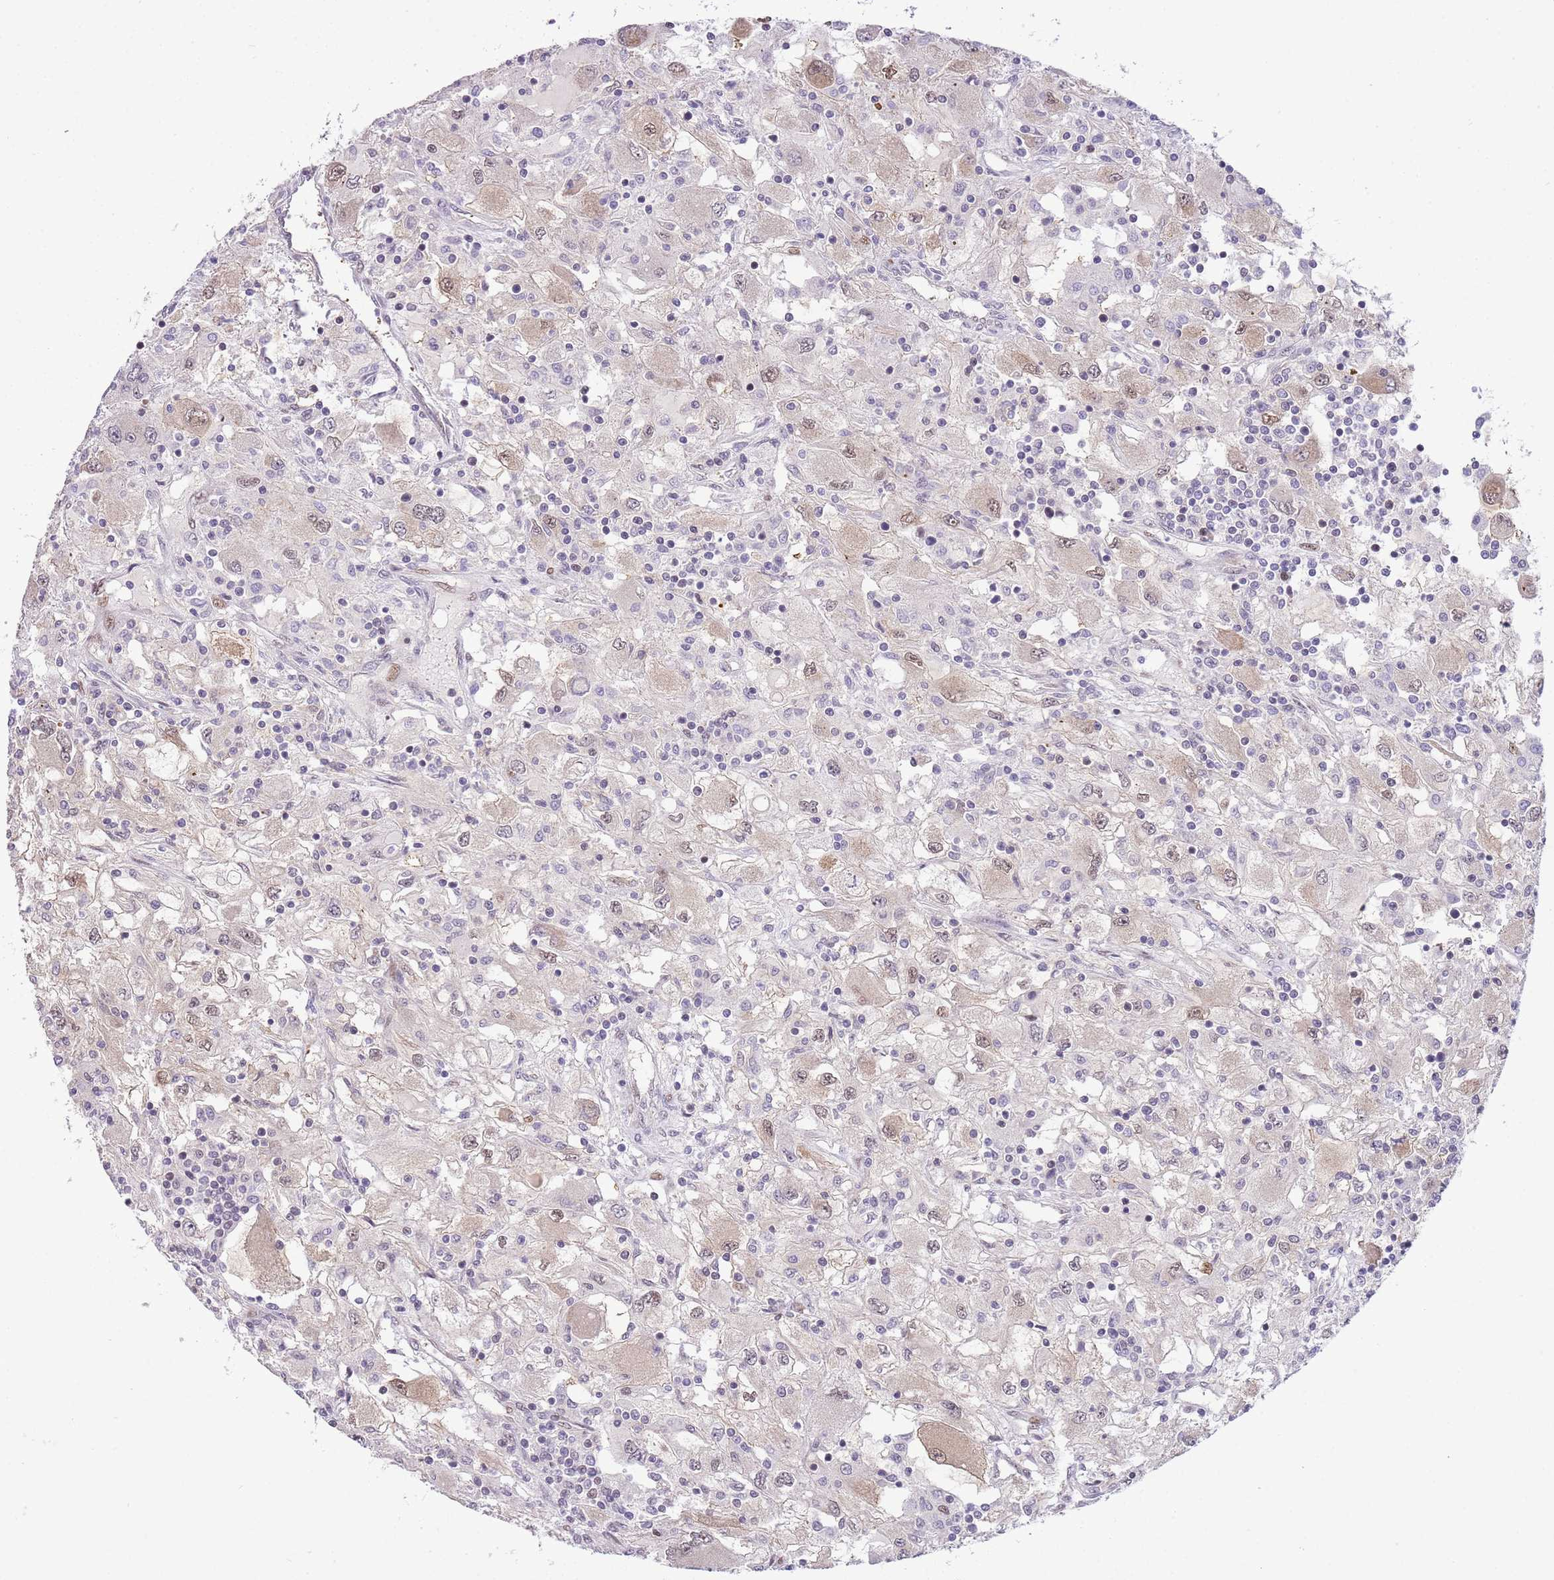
{"staining": {"intensity": "moderate", "quantity": "<25%", "location": "cytoplasmic/membranous,nuclear"}, "tissue": "renal cancer", "cell_type": "Tumor cells", "image_type": "cancer", "snomed": [{"axis": "morphology", "description": "Adenocarcinoma, NOS"}, {"axis": "topography", "description": "Kidney"}], "caption": "Protein staining of renal cancer (adenocarcinoma) tissue shows moderate cytoplasmic/membranous and nuclear expression in about <25% of tumor cells.", "gene": "RFK", "patient": {"sex": "female", "age": 67}}